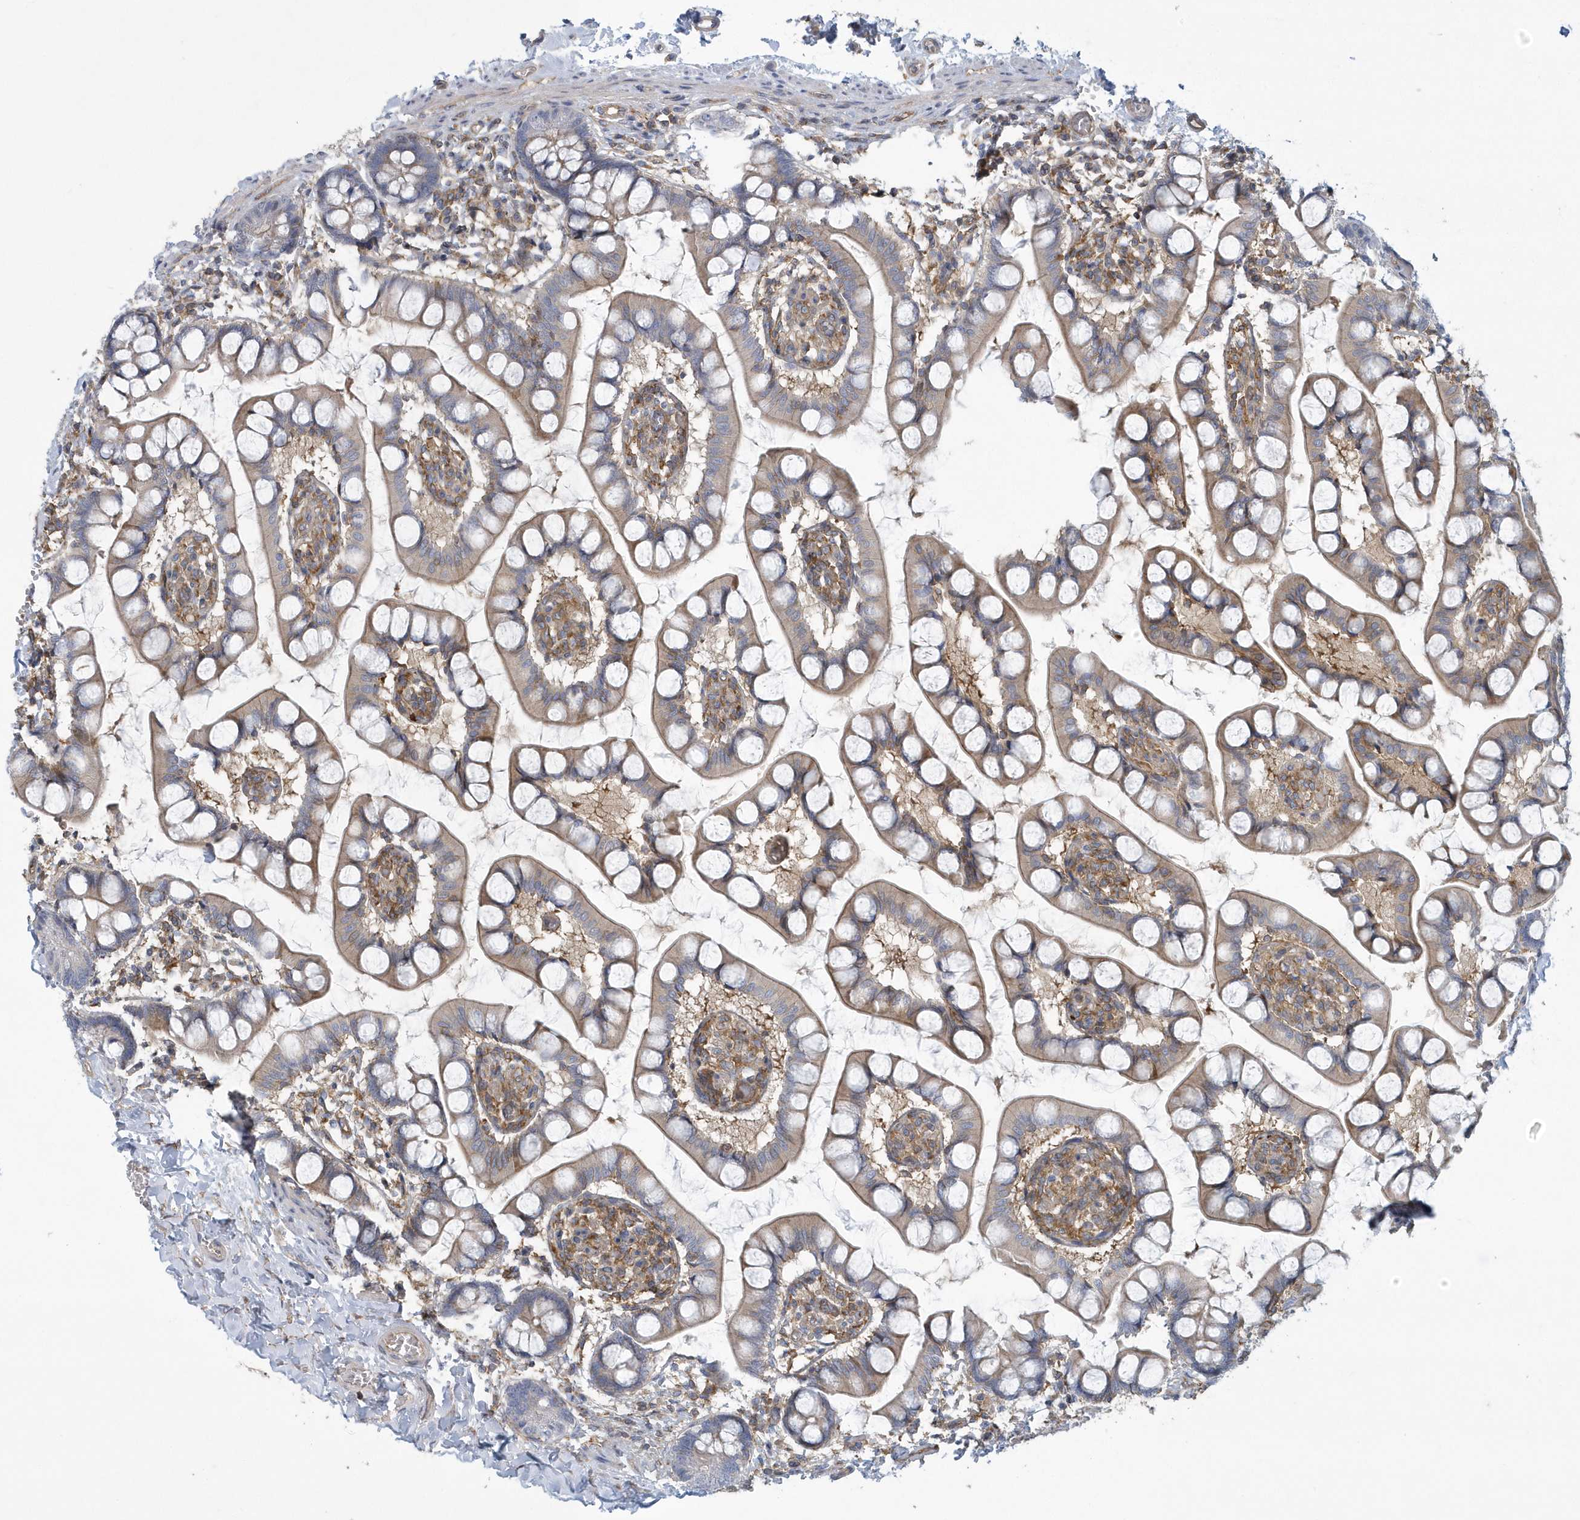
{"staining": {"intensity": "moderate", "quantity": ">75%", "location": "cytoplasmic/membranous"}, "tissue": "small intestine", "cell_type": "Glandular cells", "image_type": "normal", "snomed": [{"axis": "morphology", "description": "Normal tissue, NOS"}, {"axis": "topography", "description": "Small intestine"}], "caption": "Human small intestine stained with a brown dye exhibits moderate cytoplasmic/membranous positive expression in about >75% of glandular cells.", "gene": "ARAP2", "patient": {"sex": "male", "age": 52}}